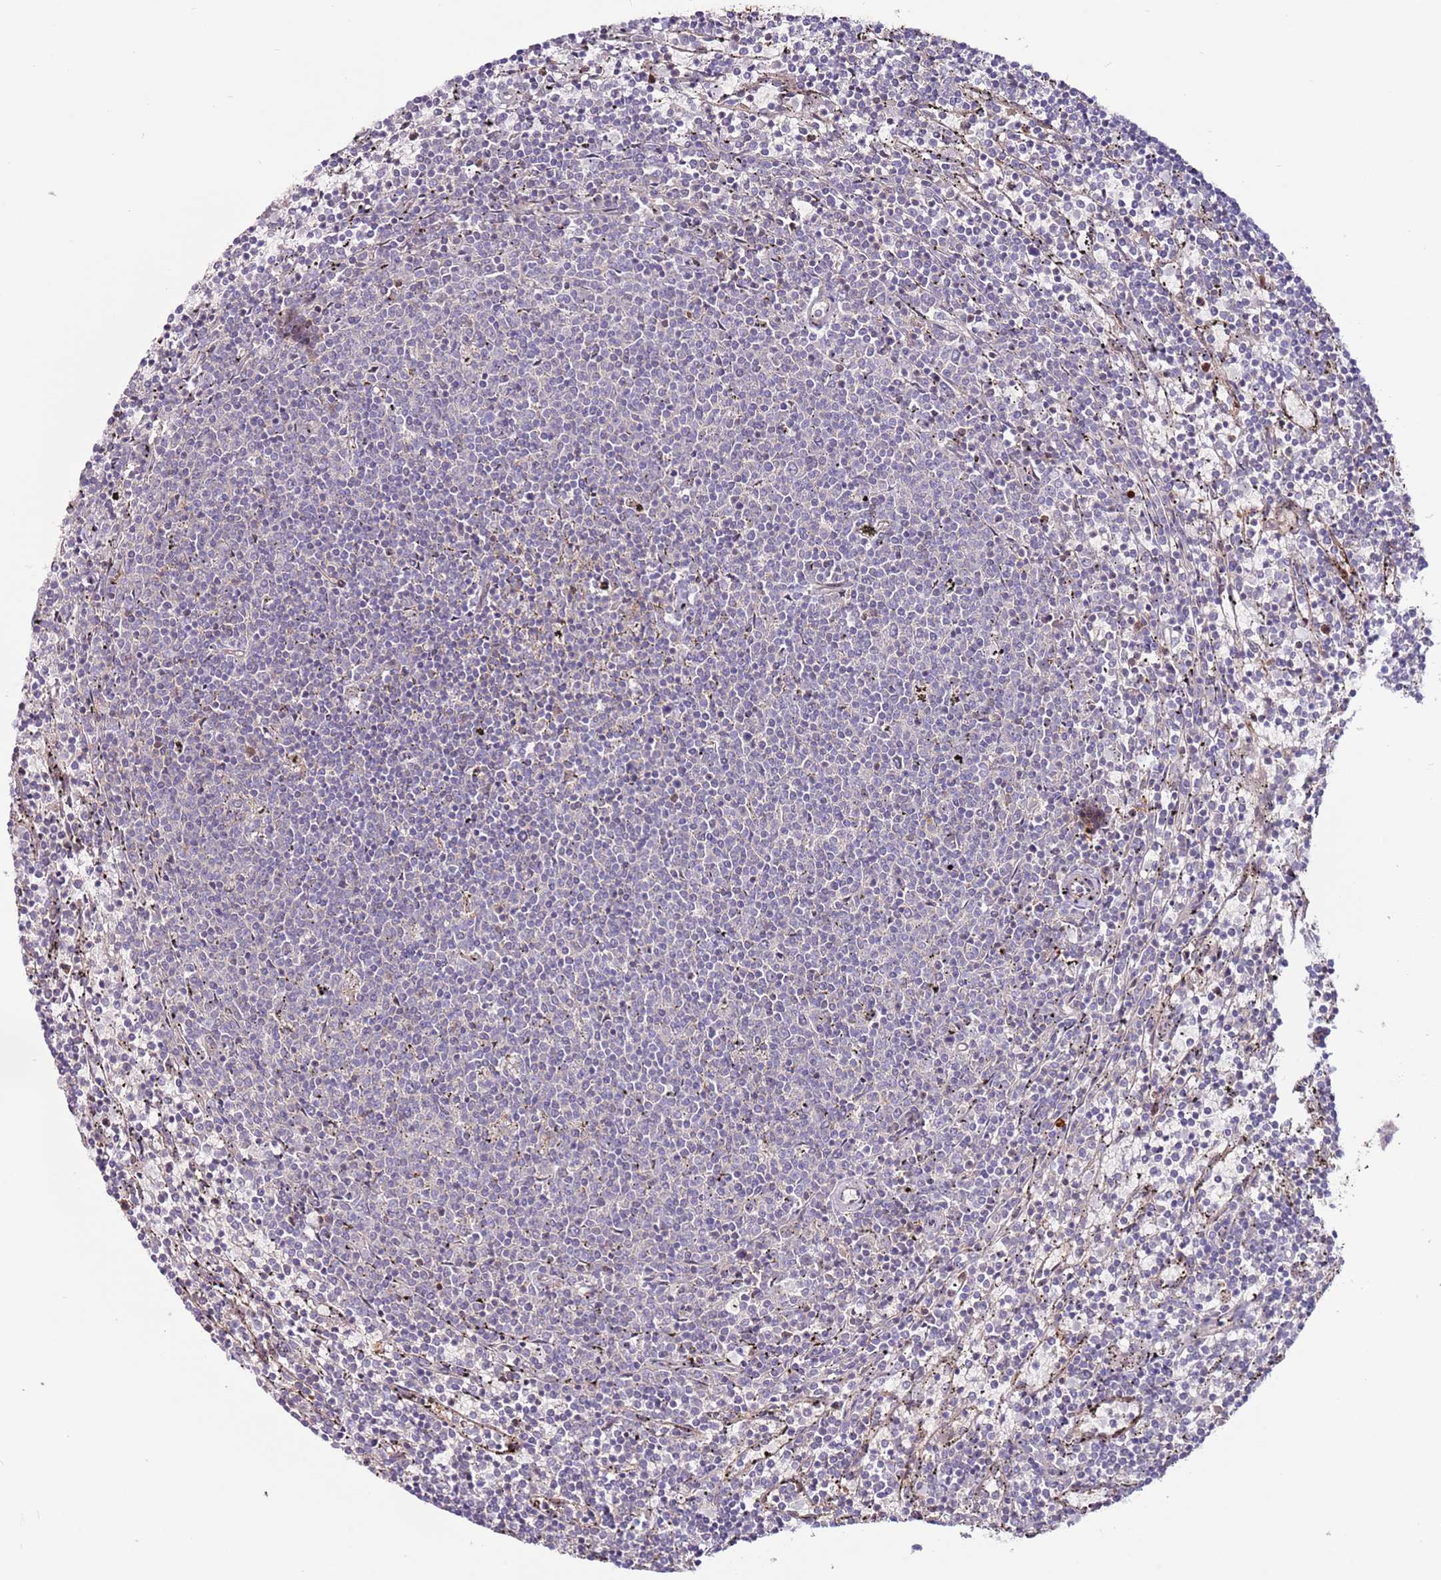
{"staining": {"intensity": "negative", "quantity": "none", "location": "none"}, "tissue": "lymphoma", "cell_type": "Tumor cells", "image_type": "cancer", "snomed": [{"axis": "morphology", "description": "Malignant lymphoma, non-Hodgkin's type, Low grade"}, {"axis": "topography", "description": "Spleen"}], "caption": "Human lymphoma stained for a protein using immunohistochemistry (IHC) reveals no positivity in tumor cells.", "gene": "MTG2", "patient": {"sex": "female", "age": 50}}